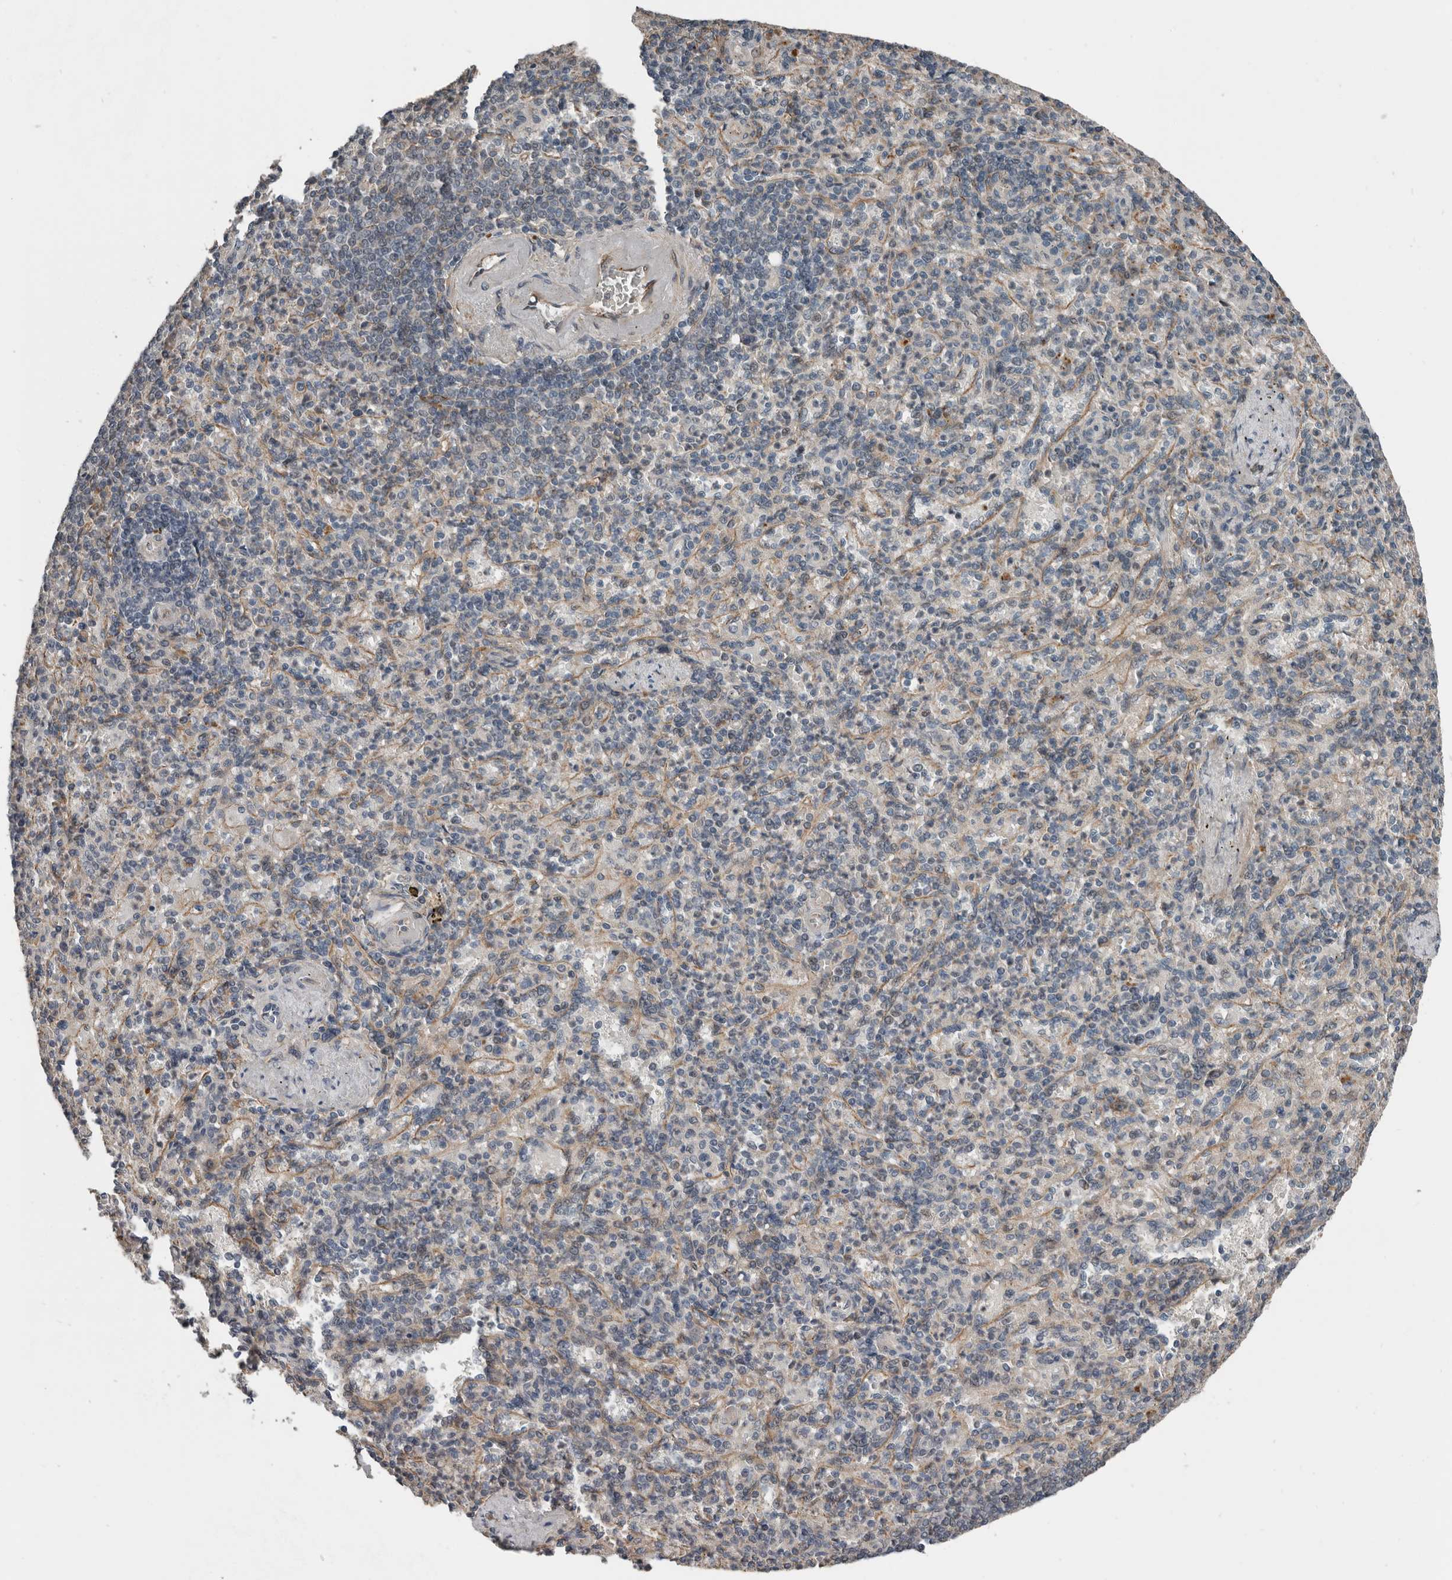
{"staining": {"intensity": "negative", "quantity": "none", "location": "none"}, "tissue": "spleen", "cell_type": "Cells in red pulp", "image_type": "normal", "snomed": [{"axis": "morphology", "description": "Normal tissue, NOS"}, {"axis": "topography", "description": "Spleen"}], "caption": "Immunohistochemical staining of benign spleen reveals no significant staining in cells in red pulp. The staining was performed using DAB to visualize the protein expression in brown, while the nuclei were stained in blue with hematoxylin (Magnification: 20x).", "gene": "YOD1", "patient": {"sex": "female", "age": 74}}